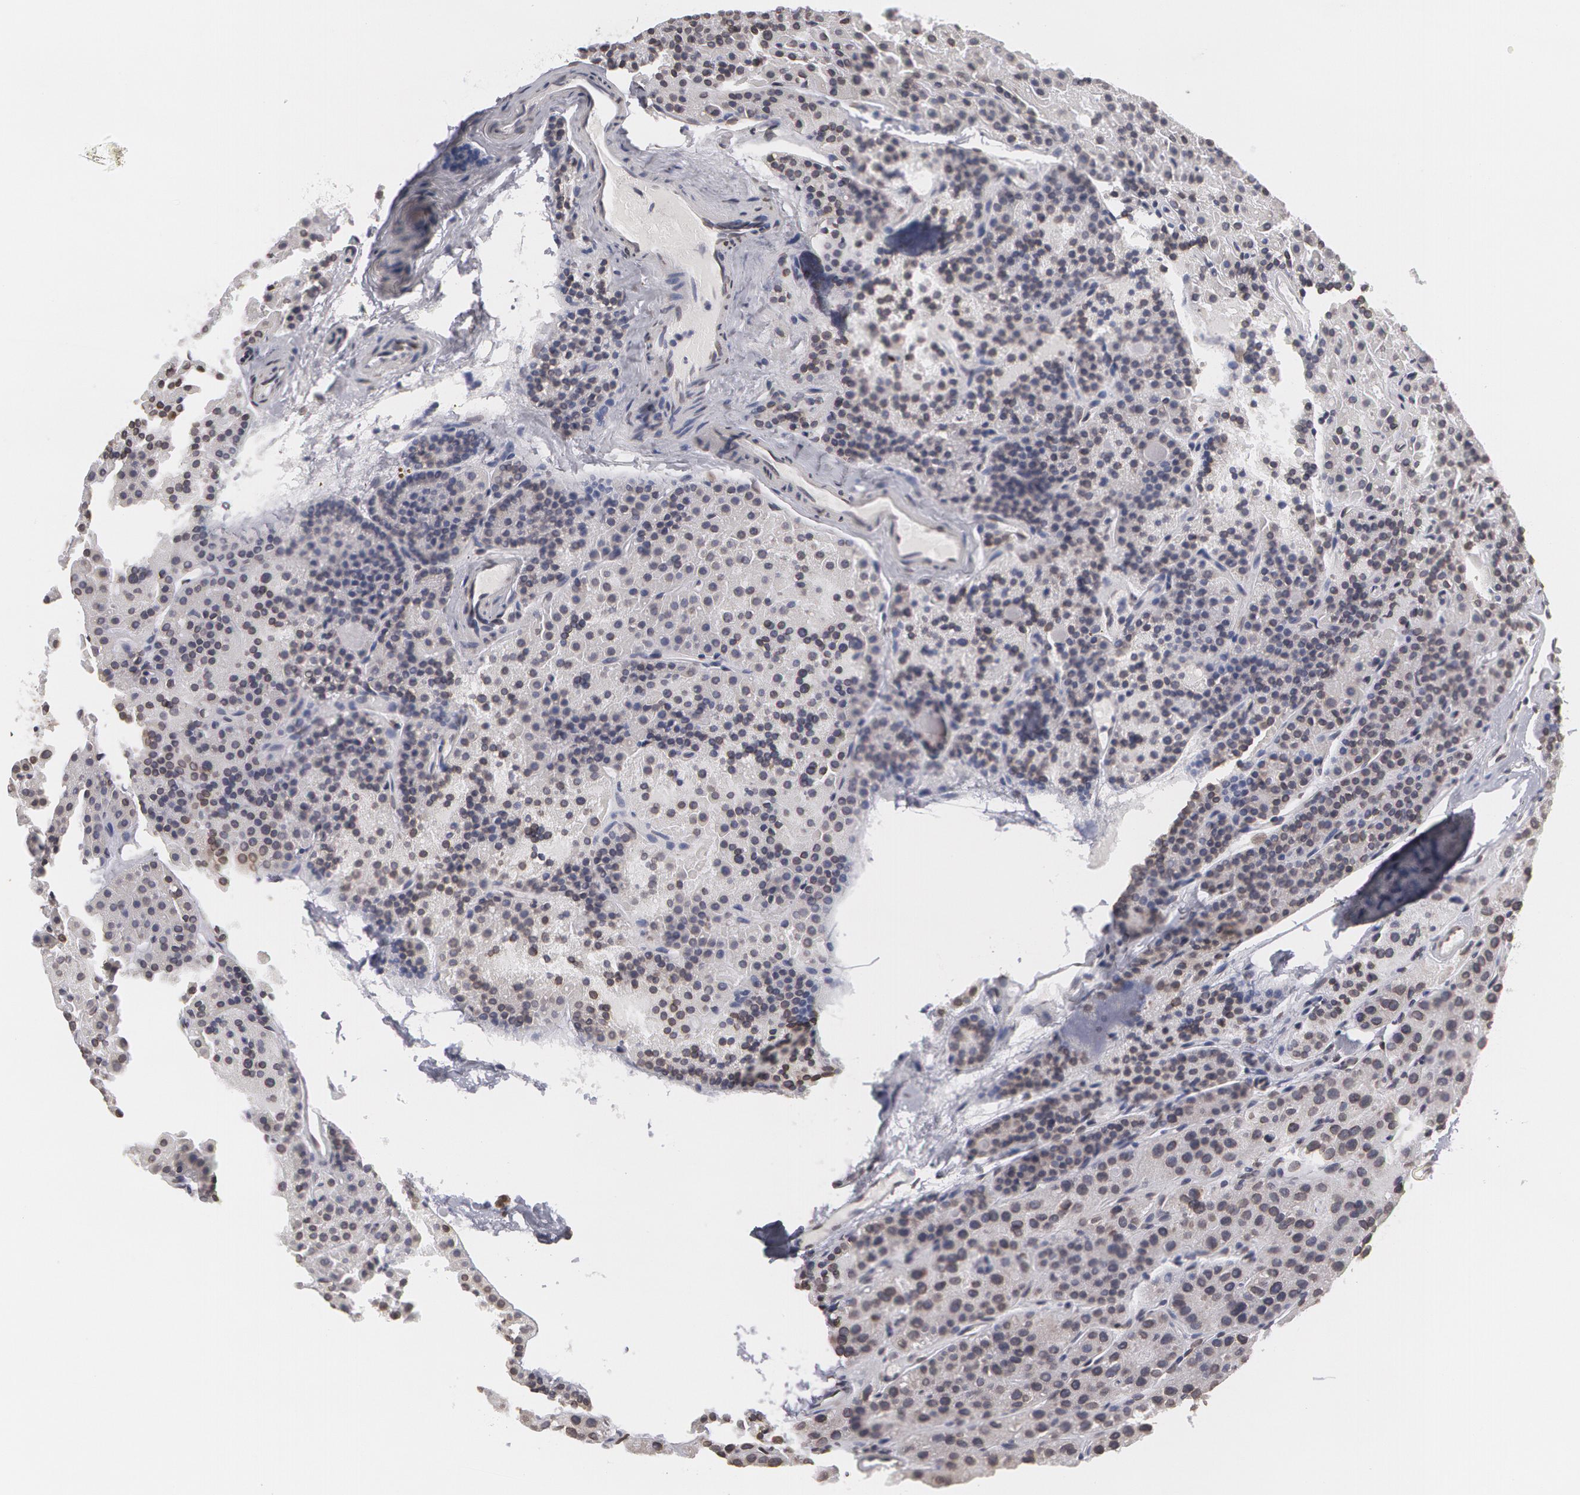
{"staining": {"intensity": "moderate", "quantity": ">75%", "location": "cytoplasmic/membranous,nuclear"}, "tissue": "parathyroid gland", "cell_type": "Glandular cells", "image_type": "normal", "snomed": [{"axis": "morphology", "description": "Normal tissue, NOS"}, {"axis": "topography", "description": "Parathyroid gland"}], "caption": "High-power microscopy captured an immunohistochemistry (IHC) histopathology image of normal parathyroid gland, revealing moderate cytoplasmic/membranous,nuclear staining in about >75% of glandular cells. The protein of interest is shown in brown color, while the nuclei are stained blue.", "gene": "EMD", "patient": {"sex": "male", "age": 71}}